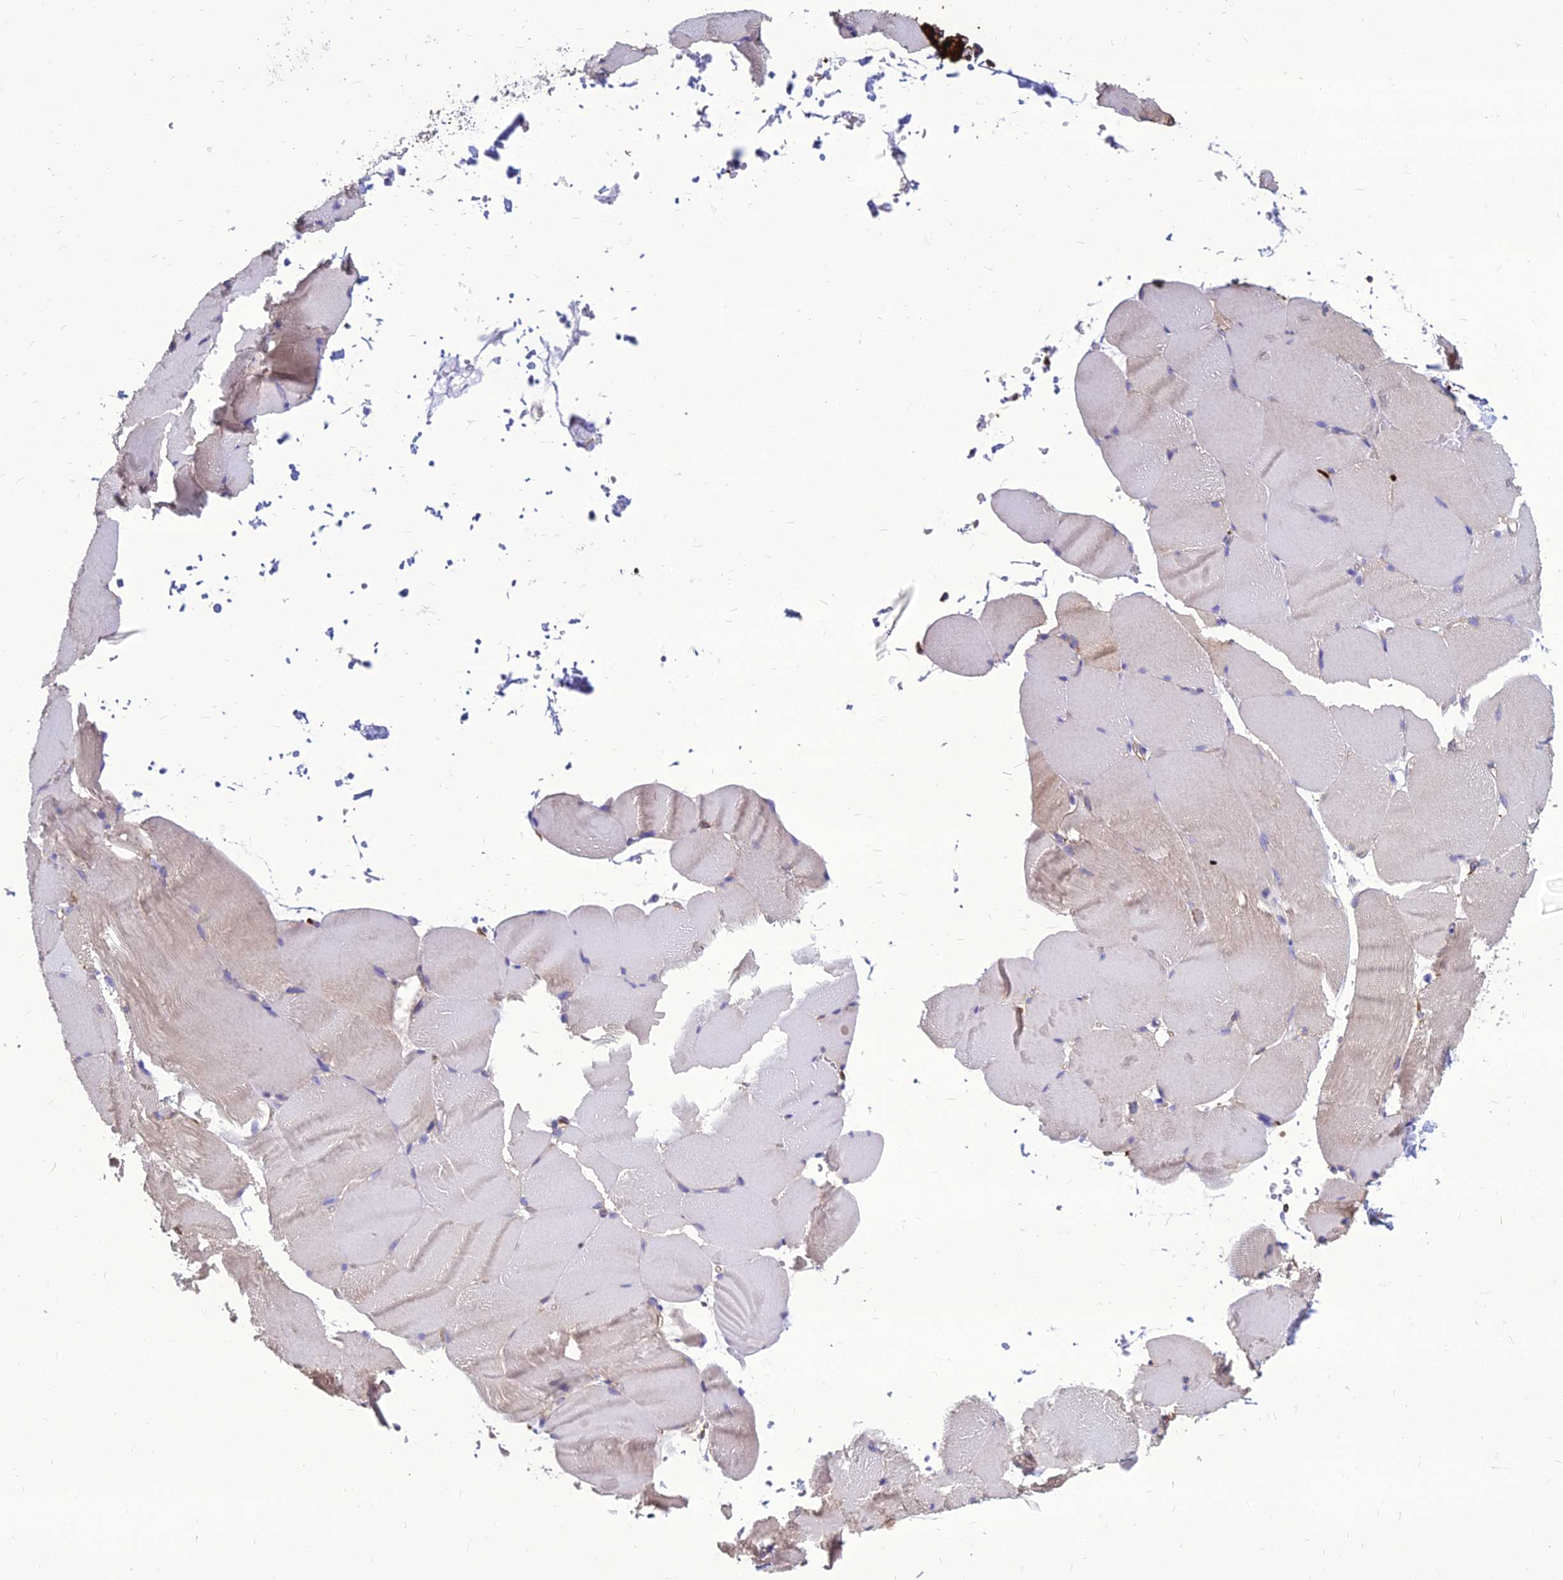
{"staining": {"intensity": "weak", "quantity": "<25%", "location": "cytoplasmic/membranous"}, "tissue": "skeletal muscle", "cell_type": "Myocytes", "image_type": "normal", "snomed": [{"axis": "morphology", "description": "Normal tissue, NOS"}, {"axis": "topography", "description": "Skeletal muscle"}, {"axis": "topography", "description": "Parathyroid gland"}], "caption": "Human skeletal muscle stained for a protein using IHC reveals no staining in myocytes.", "gene": "PSMD11", "patient": {"sex": "female", "age": 37}}